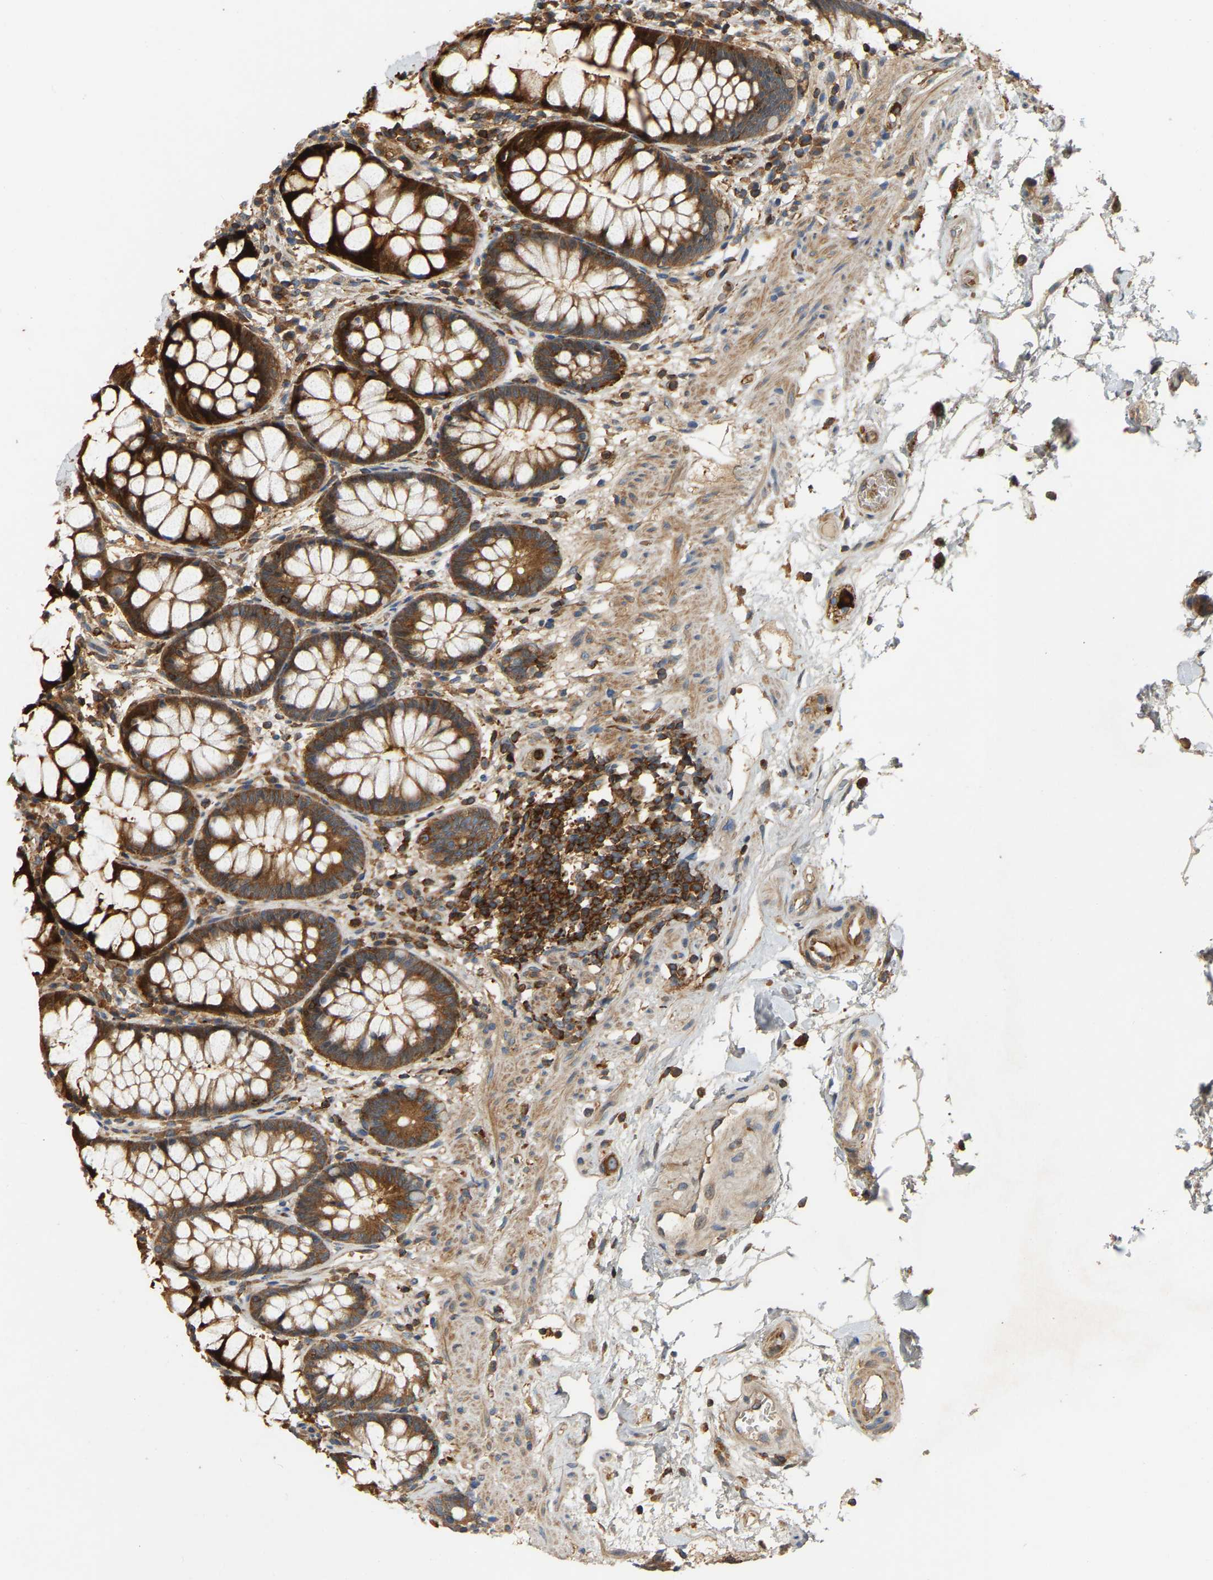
{"staining": {"intensity": "strong", "quantity": ">75%", "location": "cytoplasmic/membranous"}, "tissue": "rectum", "cell_type": "Glandular cells", "image_type": "normal", "snomed": [{"axis": "morphology", "description": "Normal tissue, NOS"}, {"axis": "topography", "description": "Rectum"}], "caption": "Protein staining by immunohistochemistry (IHC) reveals strong cytoplasmic/membranous expression in approximately >75% of glandular cells in normal rectum.", "gene": "AKAP13", "patient": {"sex": "male", "age": 64}}